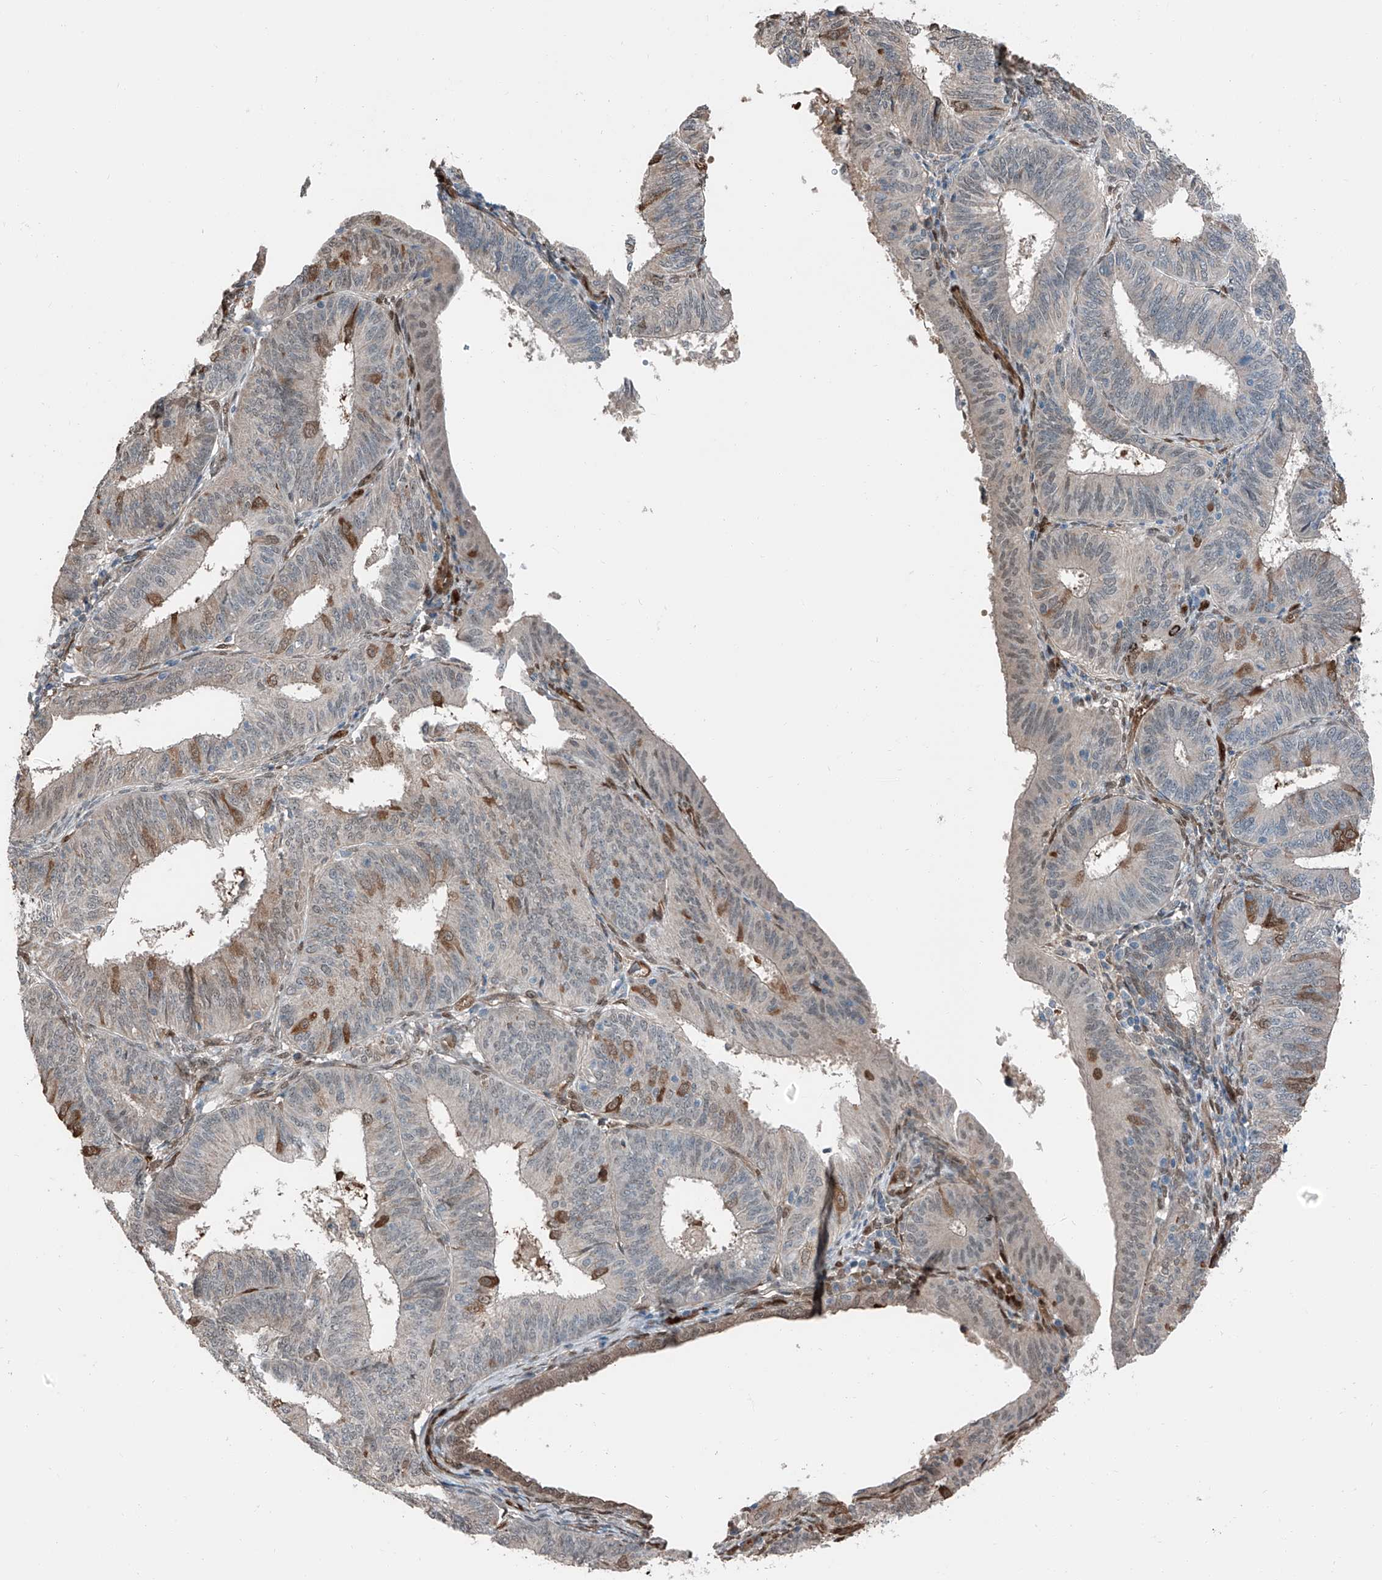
{"staining": {"intensity": "weak", "quantity": "<25%", "location": "nuclear"}, "tissue": "endometrial cancer", "cell_type": "Tumor cells", "image_type": "cancer", "snomed": [{"axis": "morphology", "description": "Adenocarcinoma, NOS"}, {"axis": "topography", "description": "Endometrium"}], "caption": "A high-resolution photomicrograph shows immunohistochemistry (IHC) staining of adenocarcinoma (endometrial), which shows no significant expression in tumor cells.", "gene": "HSPA6", "patient": {"sex": "female", "age": 51}}